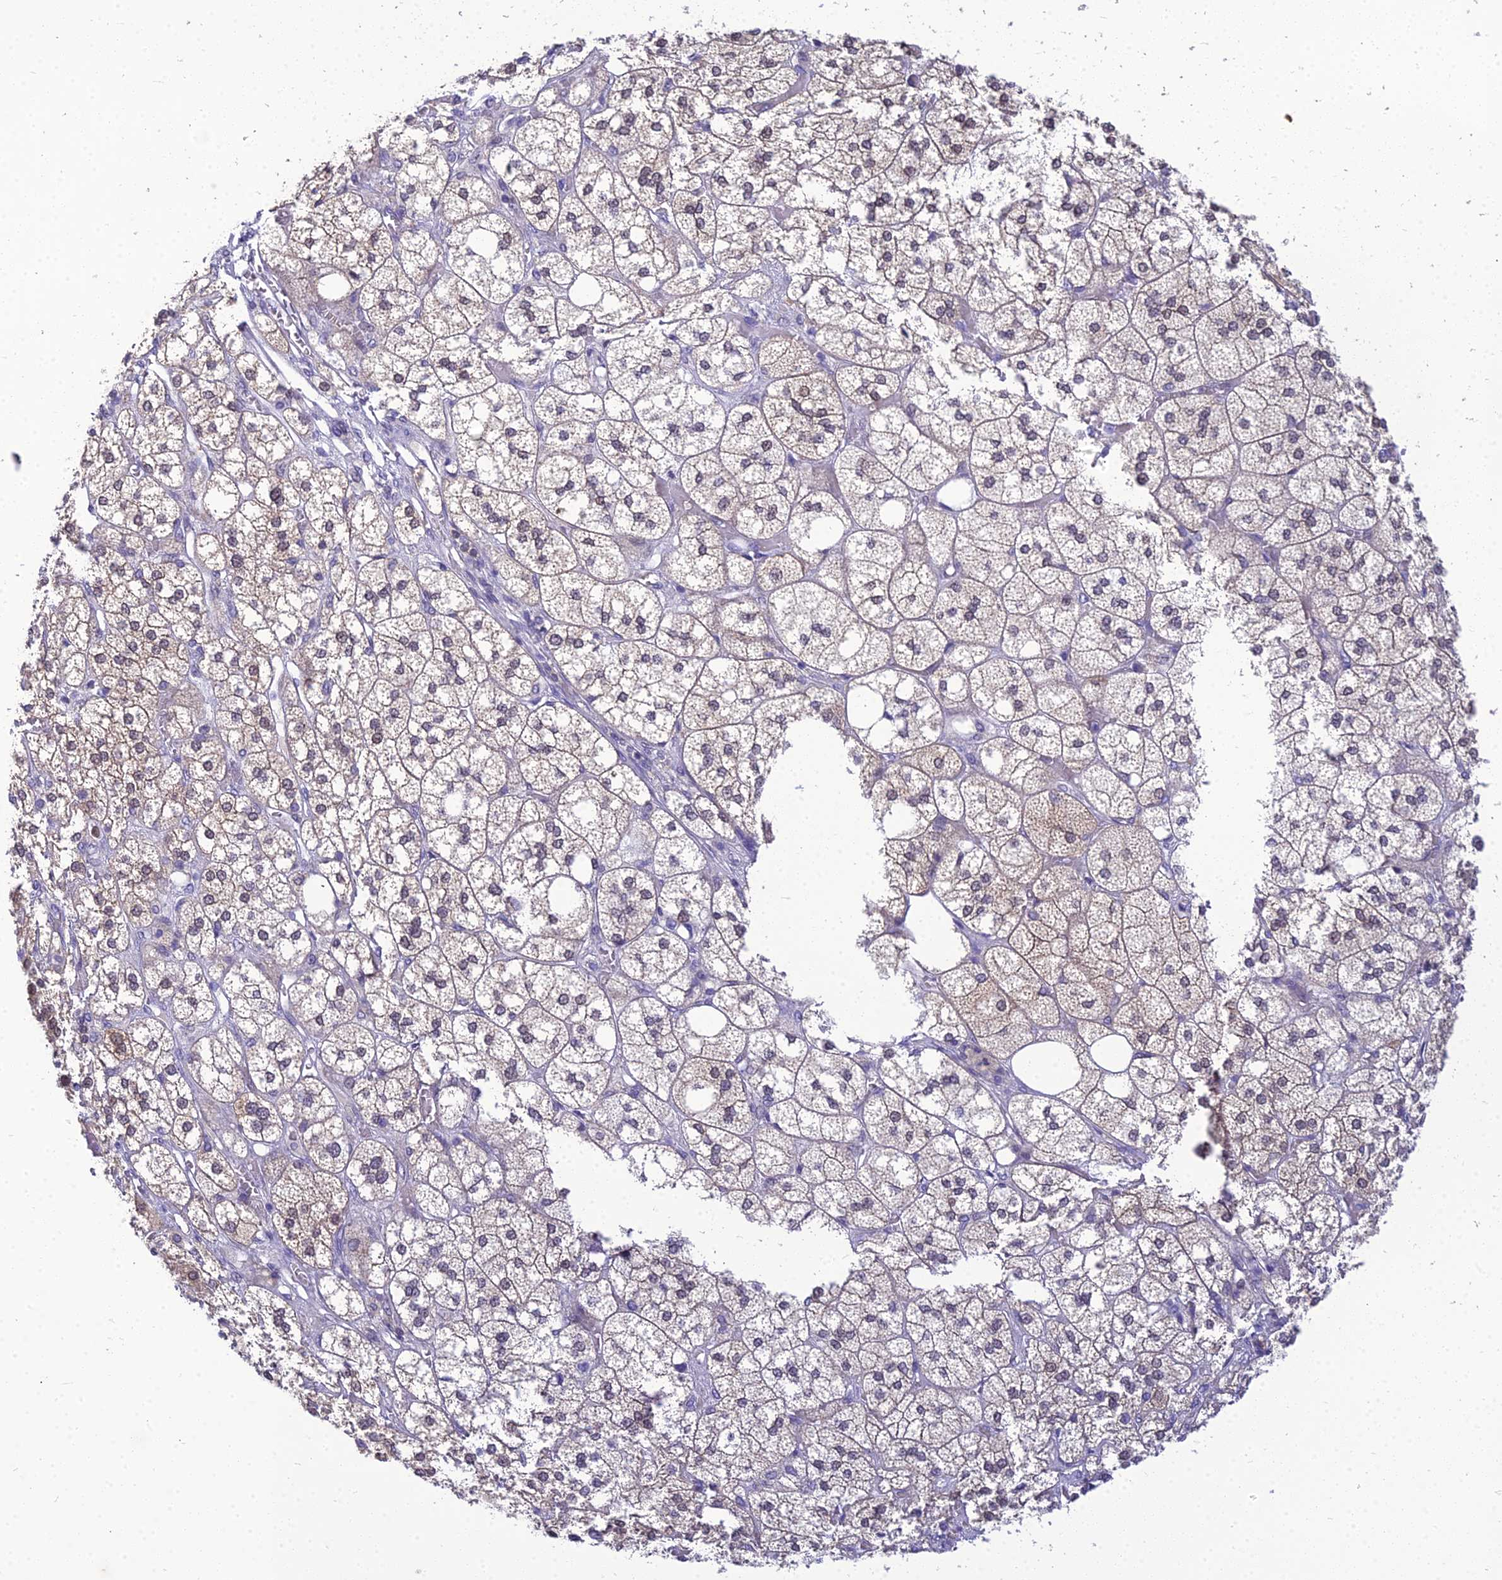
{"staining": {"intensity": "moderate", "quantity": "<25%", "location": "cytoplasmic/membranous"}, "tissue": "adrenal gland", "cell_type": "Glandular cells", "image_type": "normal", "snomed": [{"axis": "morphology", "description": "Normal tissue, NOS"}, {"axis": "topography", "description": "Adrenal gland"}], "caption": "Glandular cells show low levels of moderate cytoplasmic/membranous staining in about <25% of cells in normal adrenal gland.", "gene": "ZMIZ1", "patient": {"sex": "male", "age": 61}}